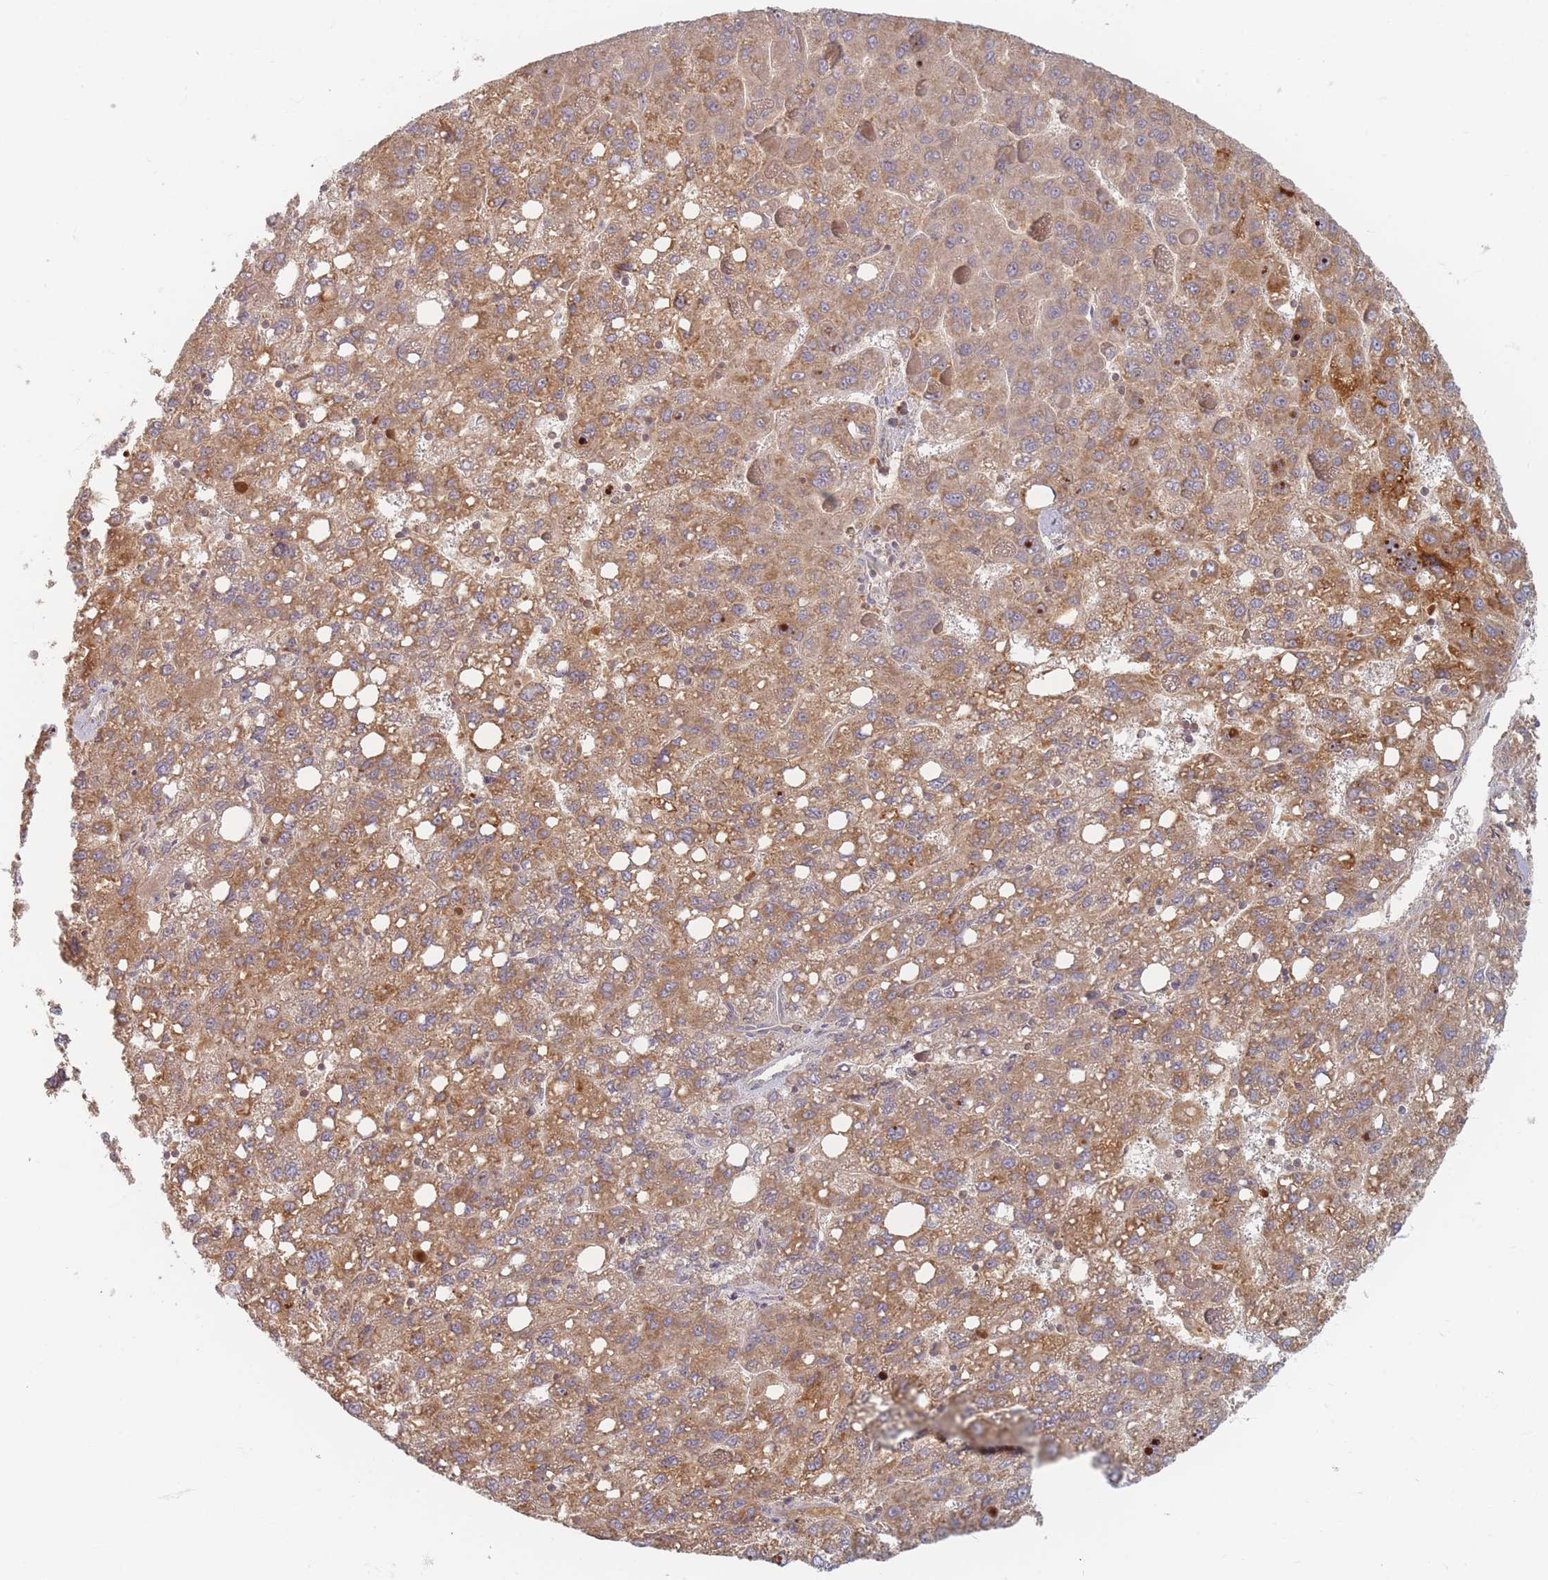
{"staining": {"intensity": "moderate", "quantity": ">75%", "location": "cytoplasmic/membranous"}, "tissue": "liver cancer", "cell_type": "Tumor cells", "image_type": "cancer", "snomed": [{"axis": "morphology", "description": "Carcinoma, Hepatocellular, NOS"}, {"axis": "topography", "description": "Liver"}], "caption": "Human liver hepatocellular carcinoma stained with a brown dye demonstrates moderate cytoplasmic/membranous positive staining in about >75% of tumor cells.", "gene": "SLC35F3", "patient": {"sex": "female", "age": 82}}